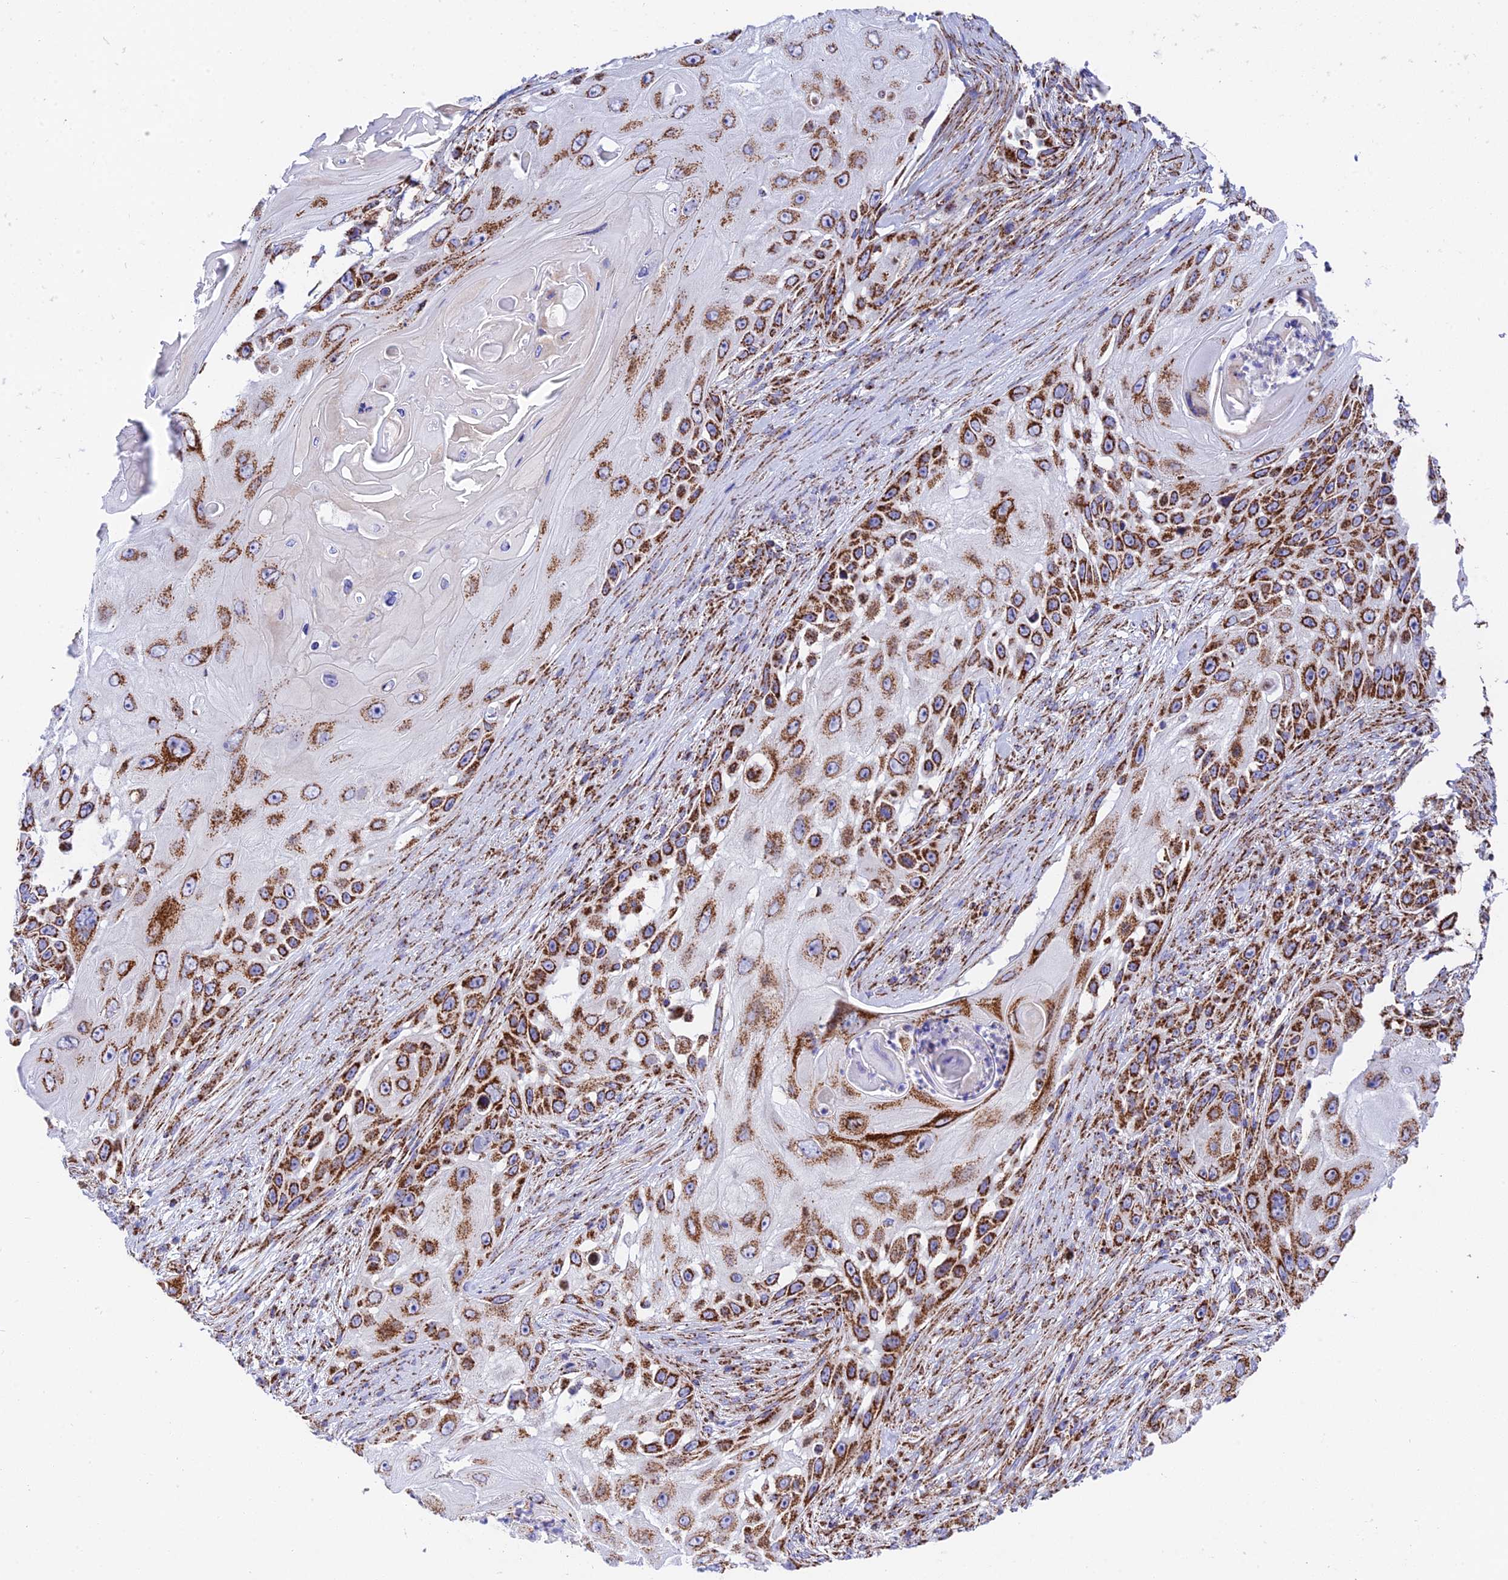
{"staining": {"intensity": "strong", "quantity": ">75%", "location": "cytoplasmic/membranous"}, "tissue": "skin cancer", "cell_type": "Tumor cells", "image_type": "cancer", "snomed": [{"axis": "morphology", "description": "Squamous cell carcinoma, NOS"}, {"axis": "topography", "description": "Skin"}], "caption": "There is high levels of strong cytoplasmic/membranous staining in tumor cells of skin squamous cell carcinoma, as demonstrated by immunohistochemical staining (brown color).", "gene": "CHCHD3", "patient": {"sex": "female", "age": 44}}